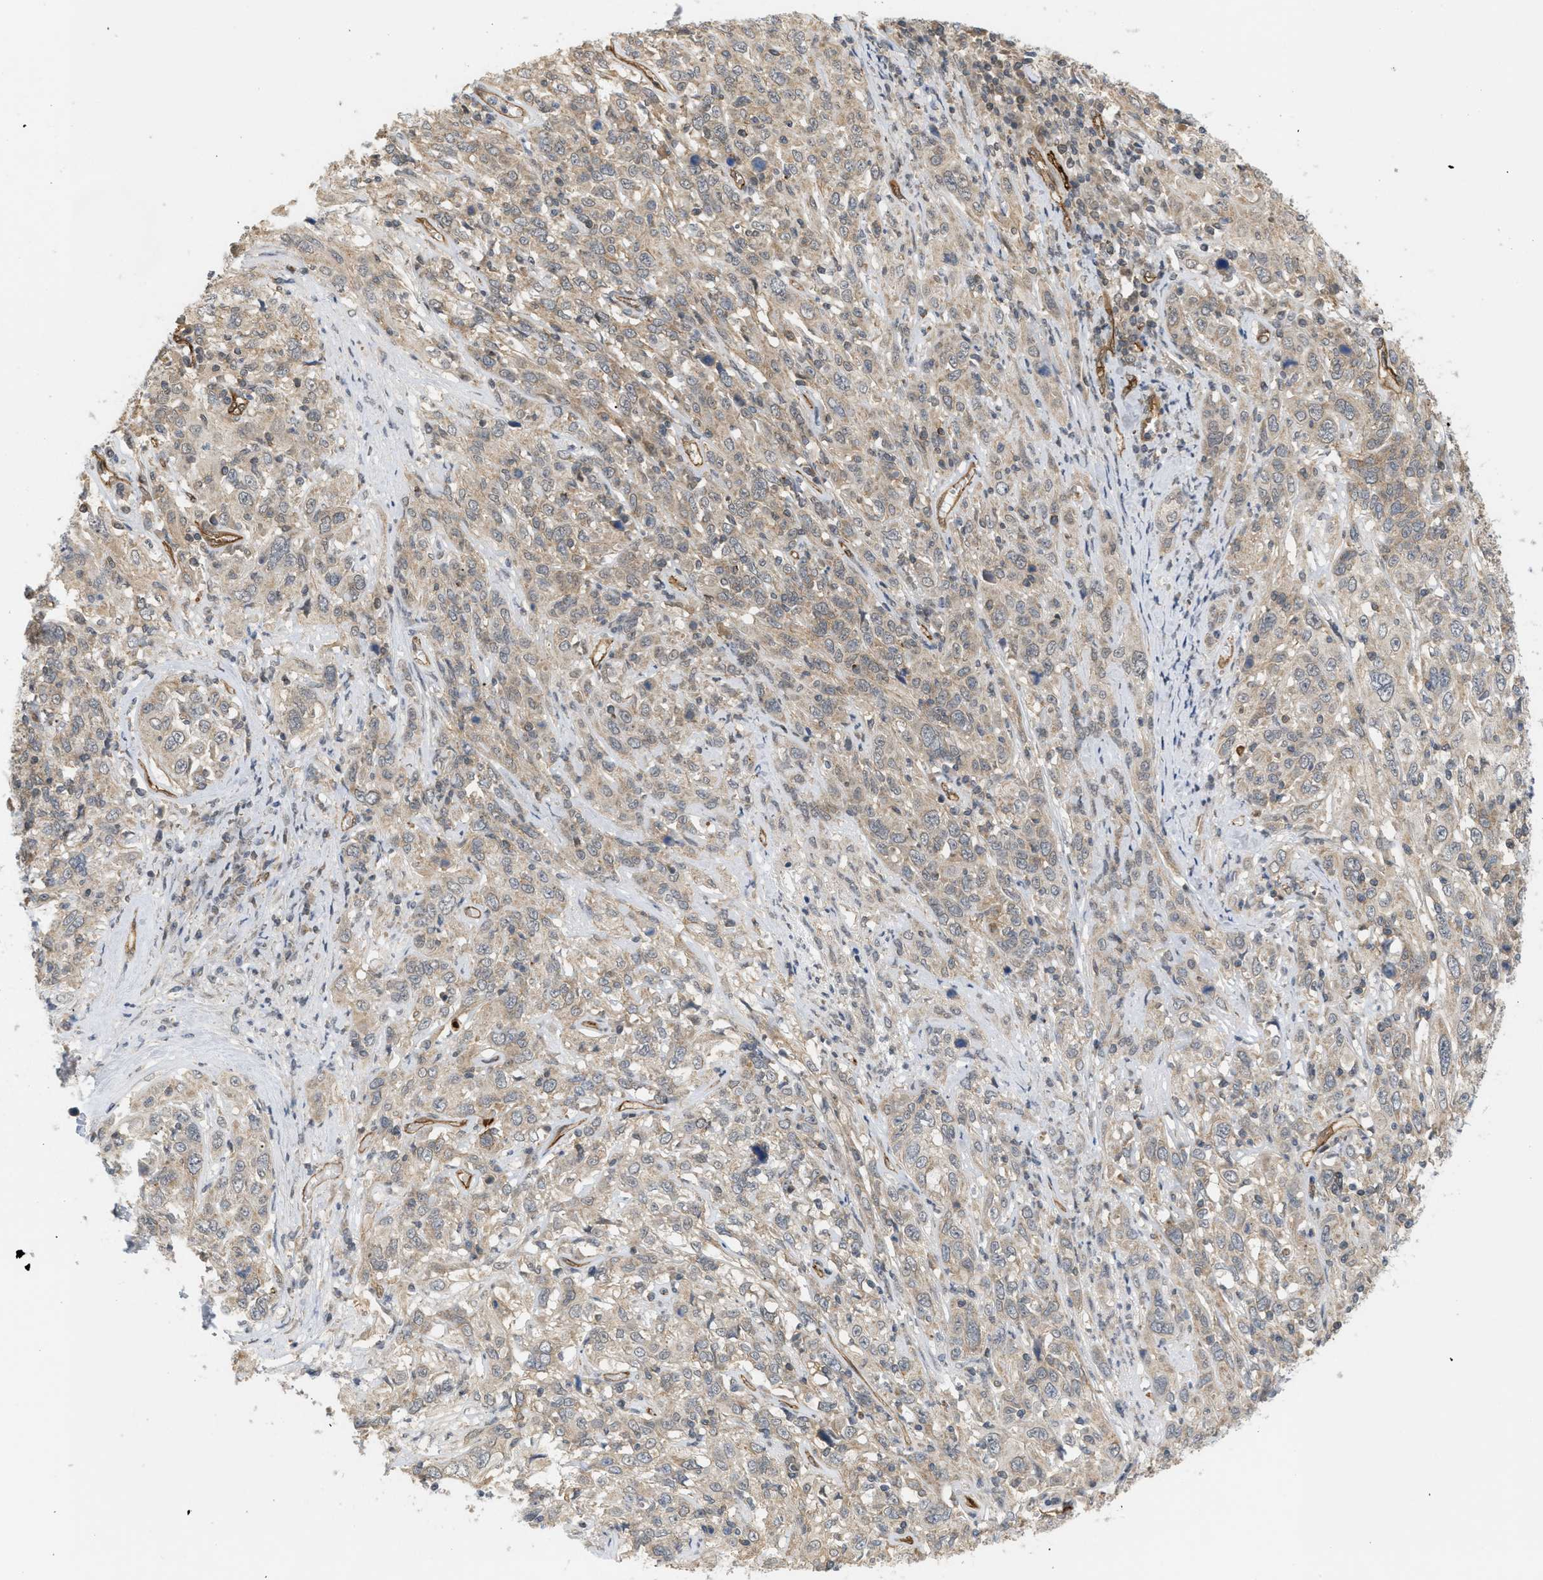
{"staining": {"intensity": "moderate", "quantity": ">75%", "location": "cytoplasmic/membranous"}, "tissue": "cervical cancer", "cell_type": "Tumor cells", "image_type": "cancer", "snomed": [{"axis": "morphology", "description": "Squamous cell carcinoma, NOS"}, {"axis": "topography", "description": "Cervix"}], "caption": "Immunohistochemistry (DAB (3,3'-diaminobenzidine)) staining of human squamous cell carcinoma (cervical) displays moderate cytoplasmic/membranous protein expression in approximately >75% of tumor cells.", "gene": "PALMD", "patient": {"sex": "female", "age": 46}}